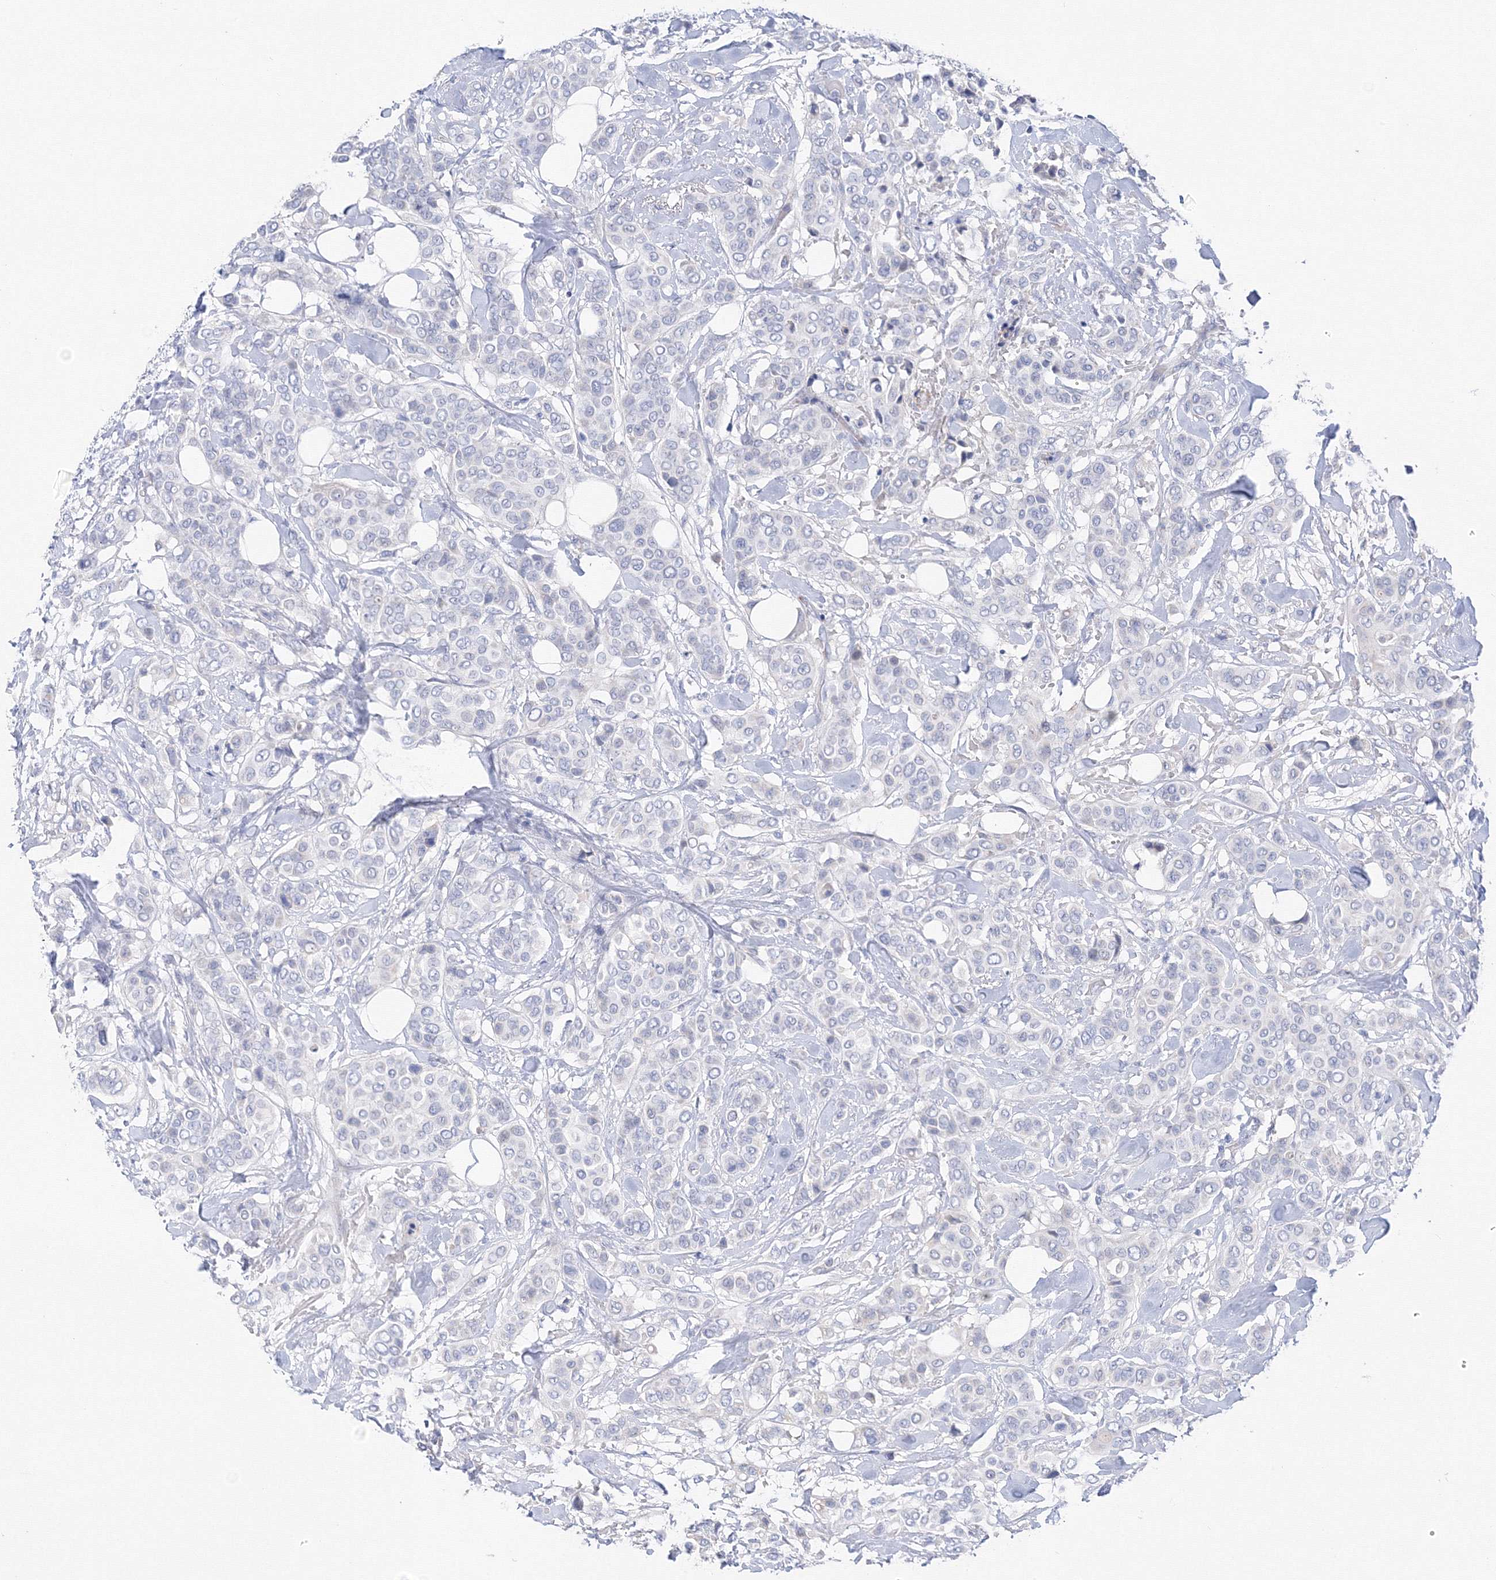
{"staining": {"intensity": "negative", "quantity": "none", "location": "none"}, "tissue": "breast cancer", "cell_type": "Tumor cells", "image_type": "cancer", "snomed": [{"axis": "morphology", "description": "Lobular carcinoma"}, {"axis": "topography", "description": "Breast"}], "caption": "A high-resolution histopathology image shows immunohistochemistry (IHC) staining of breast cancer (lobular carcinoma), which demonstrates no significant staining in tumor cells.", "gene": "TAMM41", "patient": {"sex": "female", "age": 51}}